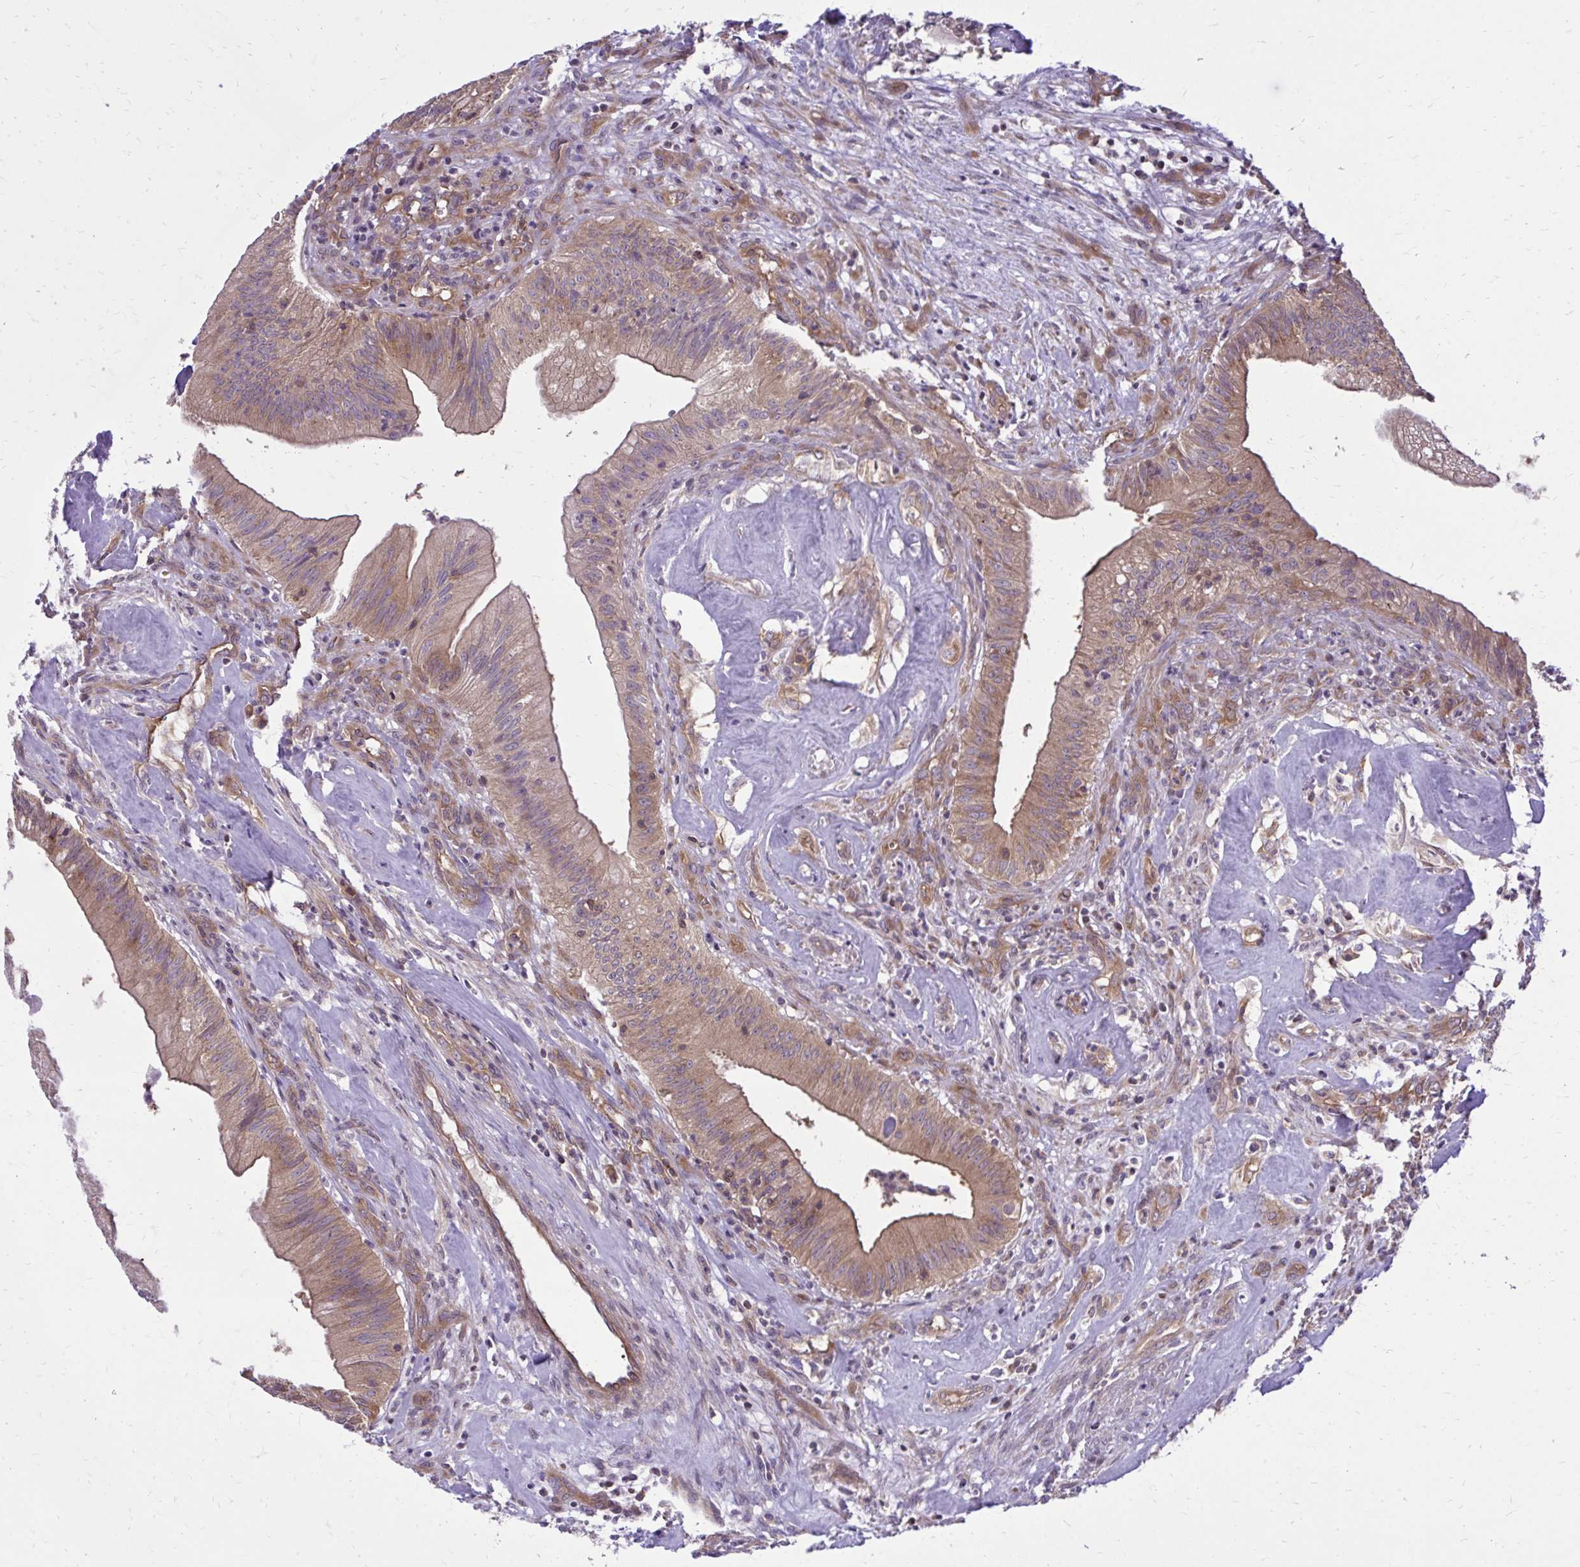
{"staining": {"intensity": "moderate", "quantity": ">75%", "location": "cytoplasmic/membranous"}, "tissue": "head and neck cancer", "cell_type": "Tumor cells", "image_type": "cancer", "snomed": [{"axis": "morphology", "description": "Adenocarcinoma, NOS"}, {"axis": "topography", "description": "Head-Neck"}], "caption": "There is medium levels of moderate cytoplasmic/membranous positivity in tumor cells of adenocarcinoma (head and neck), as demonstrated by immunohistochemical staining (brown color).", "gene": "PPP5C", "patient": {"sex": "male", "age": 44}}